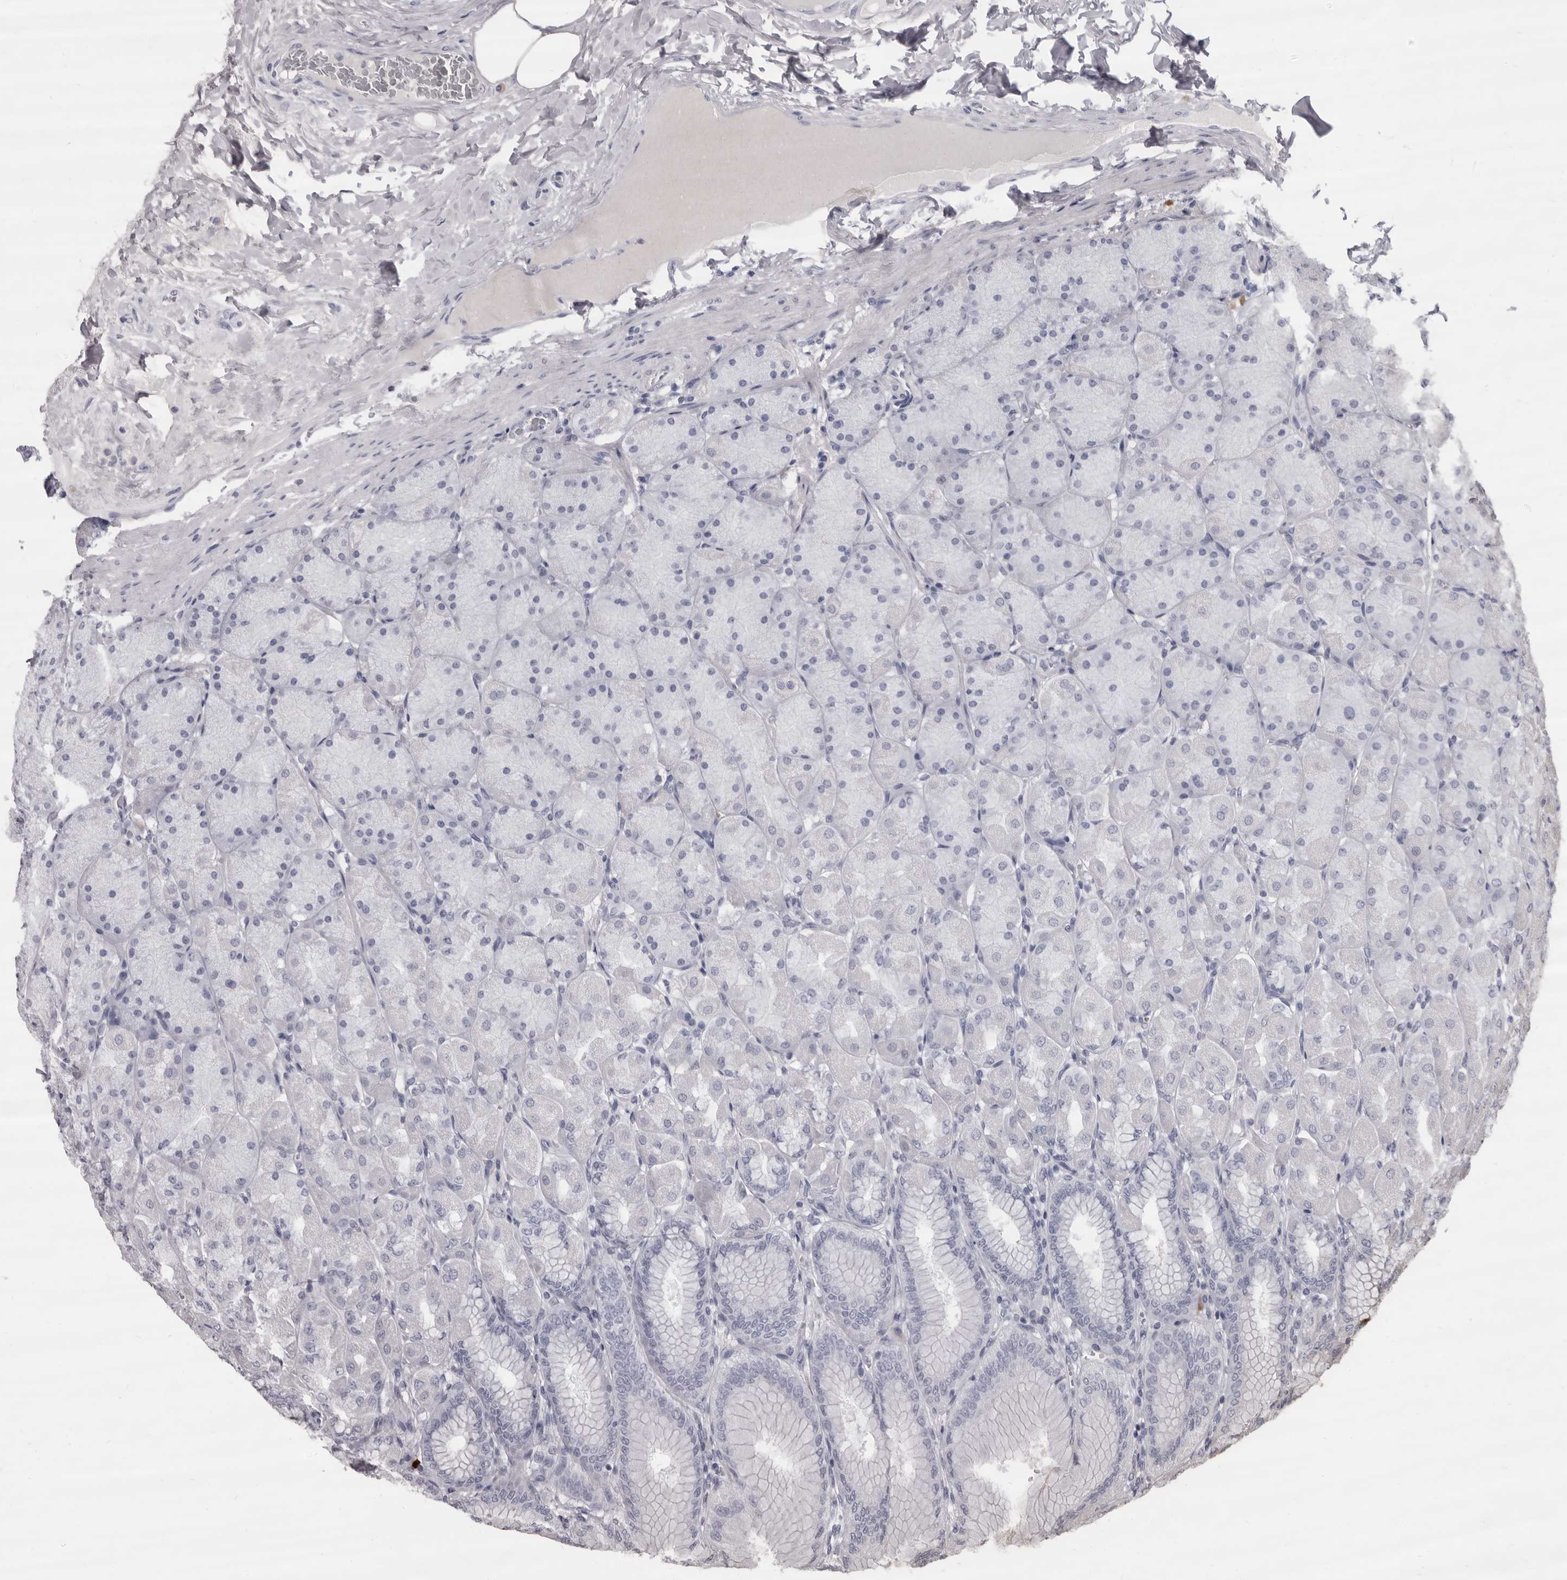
{"staining": {"intensity": "negative", "quantity": "none", "location": "none"}, "tissue": "stomach", "cell_type": "Glandular cells", "image_type": "normal", "snomed": [{"axis": "morphology", "description": "Normal tissue, NOS"}, {"axis": "topography", "description": "Stomach, upper"}], "caption": "Glandular cells are negative for brown protein staining in normal stomach. (Brightfield microscopy of DAB (3,3'-diaminobenzidine) immunohistochemistry at high magnification).", "gene": "GZMH", "patient": {"sex": "female", "age": 56}}